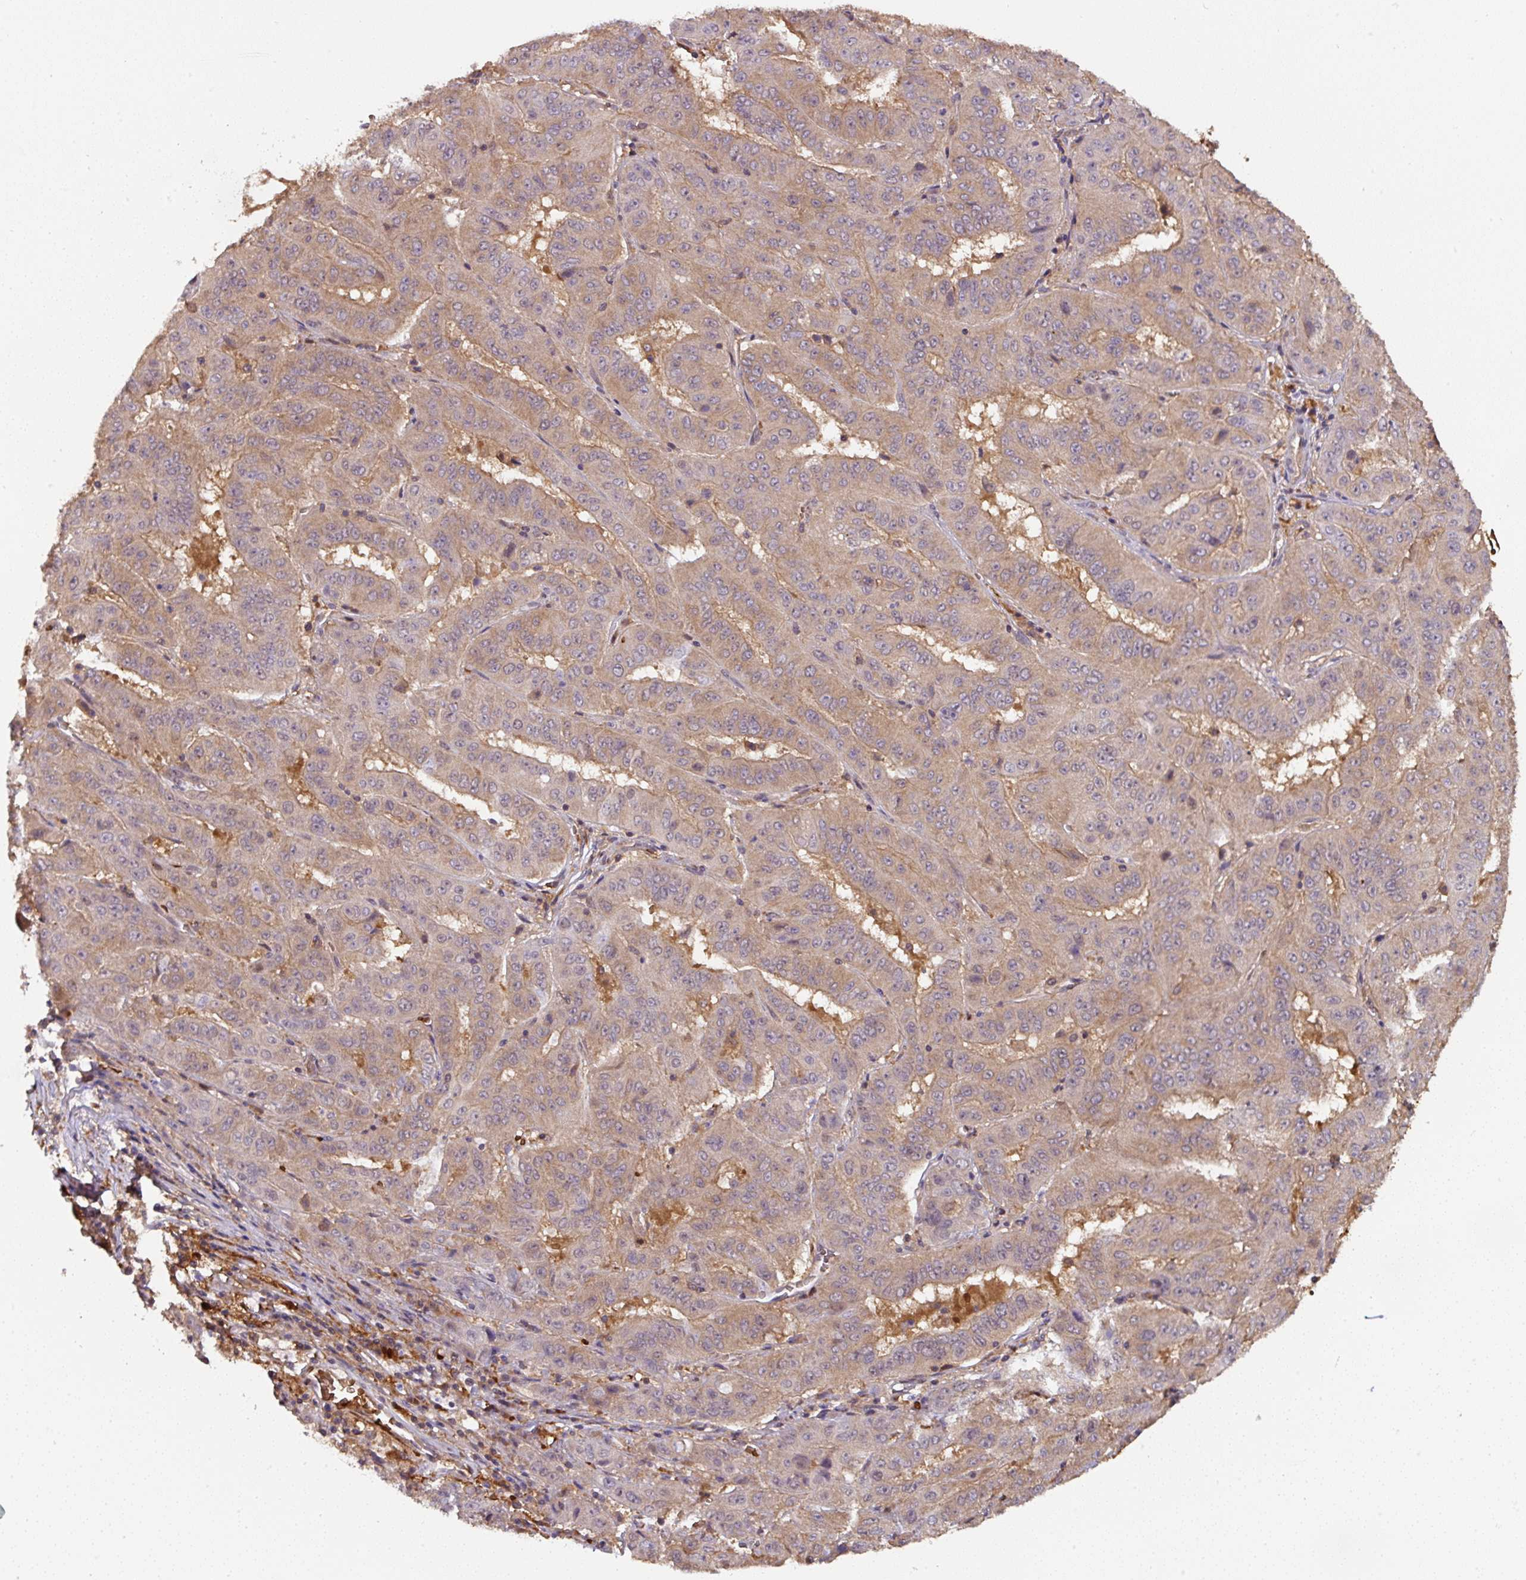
{"staining": {"intensity": "weak", "quantity": "25%-75%", "location": "cytoplasmic/membranous"}, "tissue": "pancreatic cancer", "cell_type": "Tumor cells", "image_type": "cancer", "snomed": [{"axis": "morphology", "description": "Adenocarcinoma, NOS"}, {"axis": "topography", "description": "Pancreas"}], "caption": "Tumor cells show weak cytoplasmic/membranous staining in approximately 25%-75% of cells in adenocarcinoma (pancreatic). Using DAB (3,3'-diaminobenzidine) (brown) and hematoxylin (blue) stains, captured at high magnification using brightfield microscopy.", "gene": "ST13", "patient": {"sex": "male", "age": 63}}